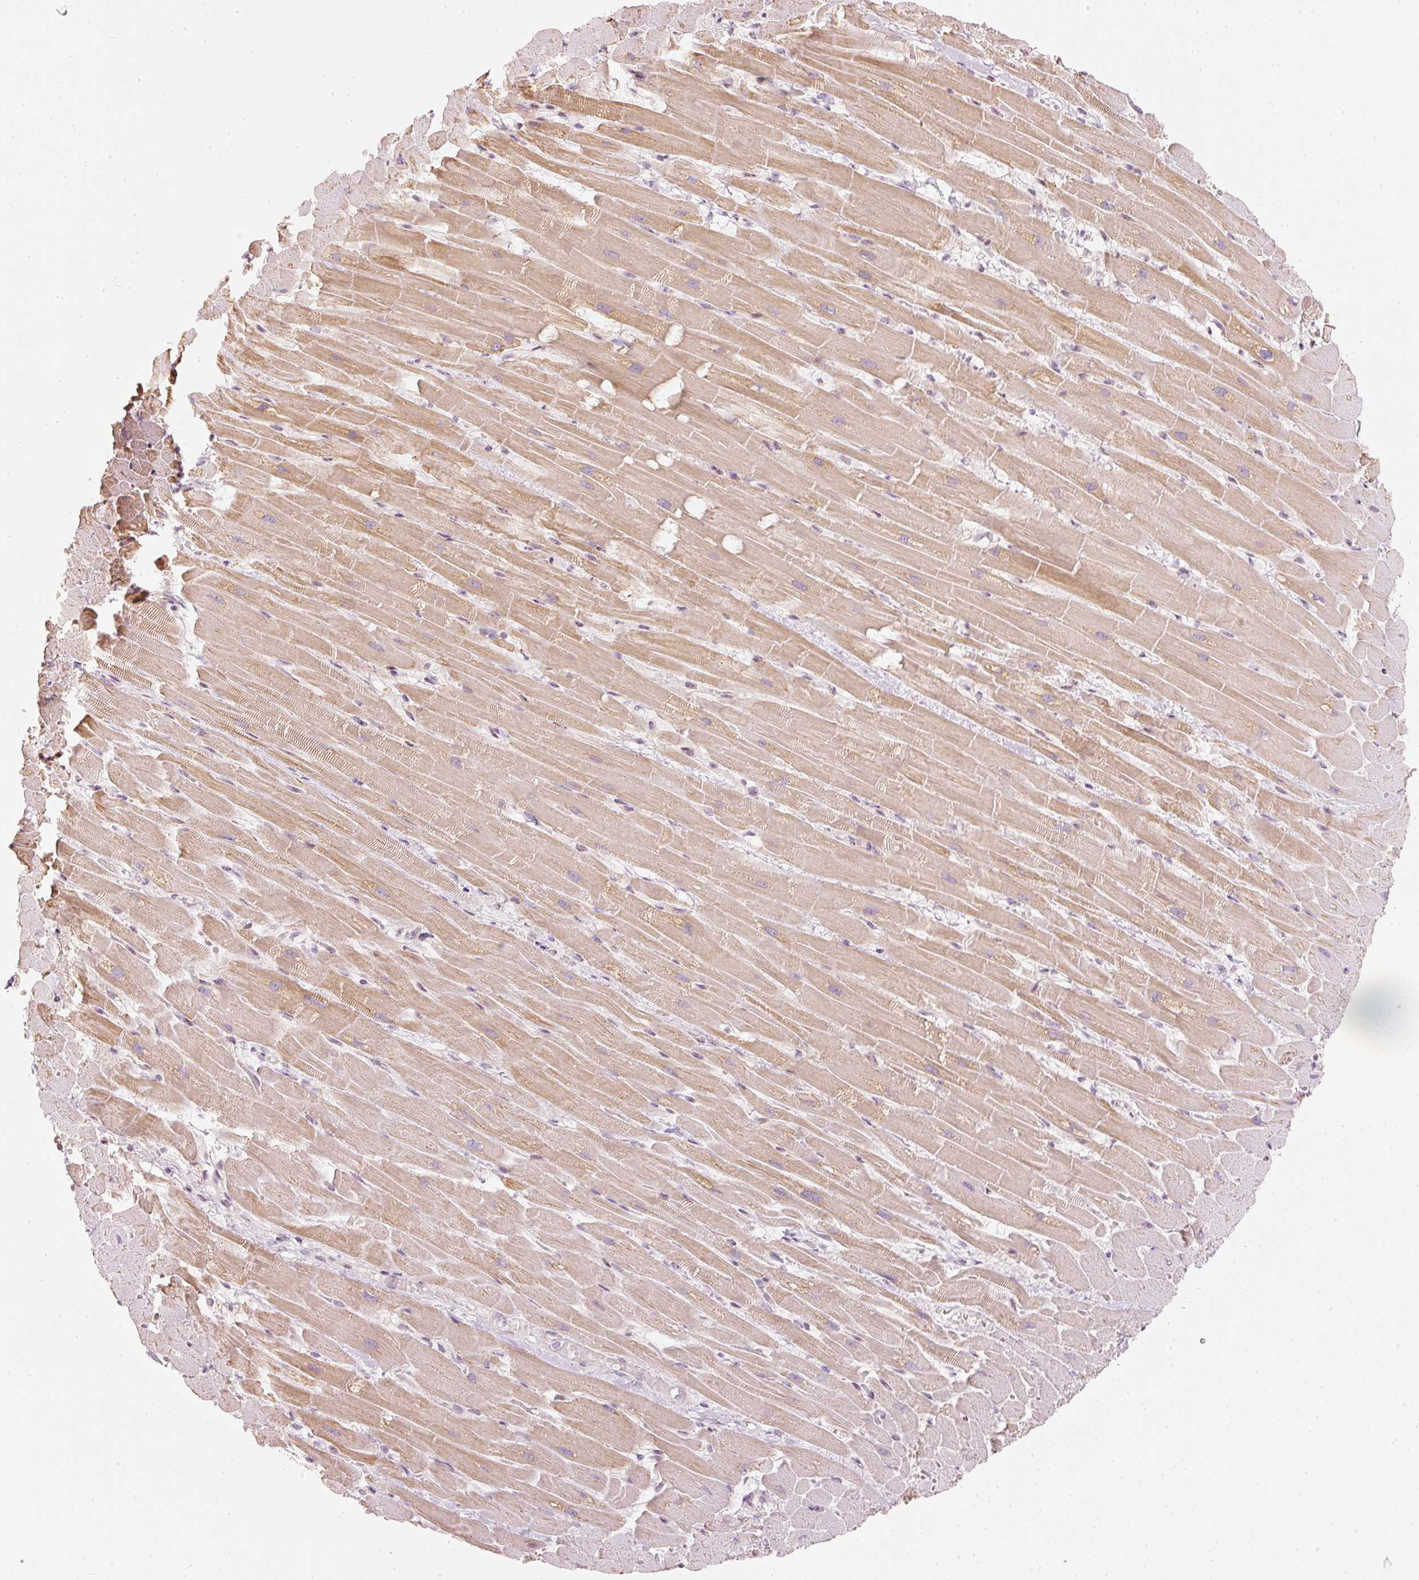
{"staining": {"intensity": "moderate", "quantity": ">75%", "location": "cytoplasmic/membranous"}, "tissue": "heart muscle", "cell_type": "Cardiomyocytes", "image_type": "normal", "snomed": [{"axis": "morphology", "description": "Normal tissue, NOS"}, {"axis": "topography", "description": "Heart"}], "caption": "Immunohistochemistry histopathology image of normal heart muscle: human heart muscle stained using IHC reveals medium levels of moderate protein expression localized specifically in the cytoplasmic/membranous of cardiomyocytes, appearing as a cytoplasmic/membranous brown color.", "gene": "RNF39", "patient": {"sex": "male", "age": 37}}